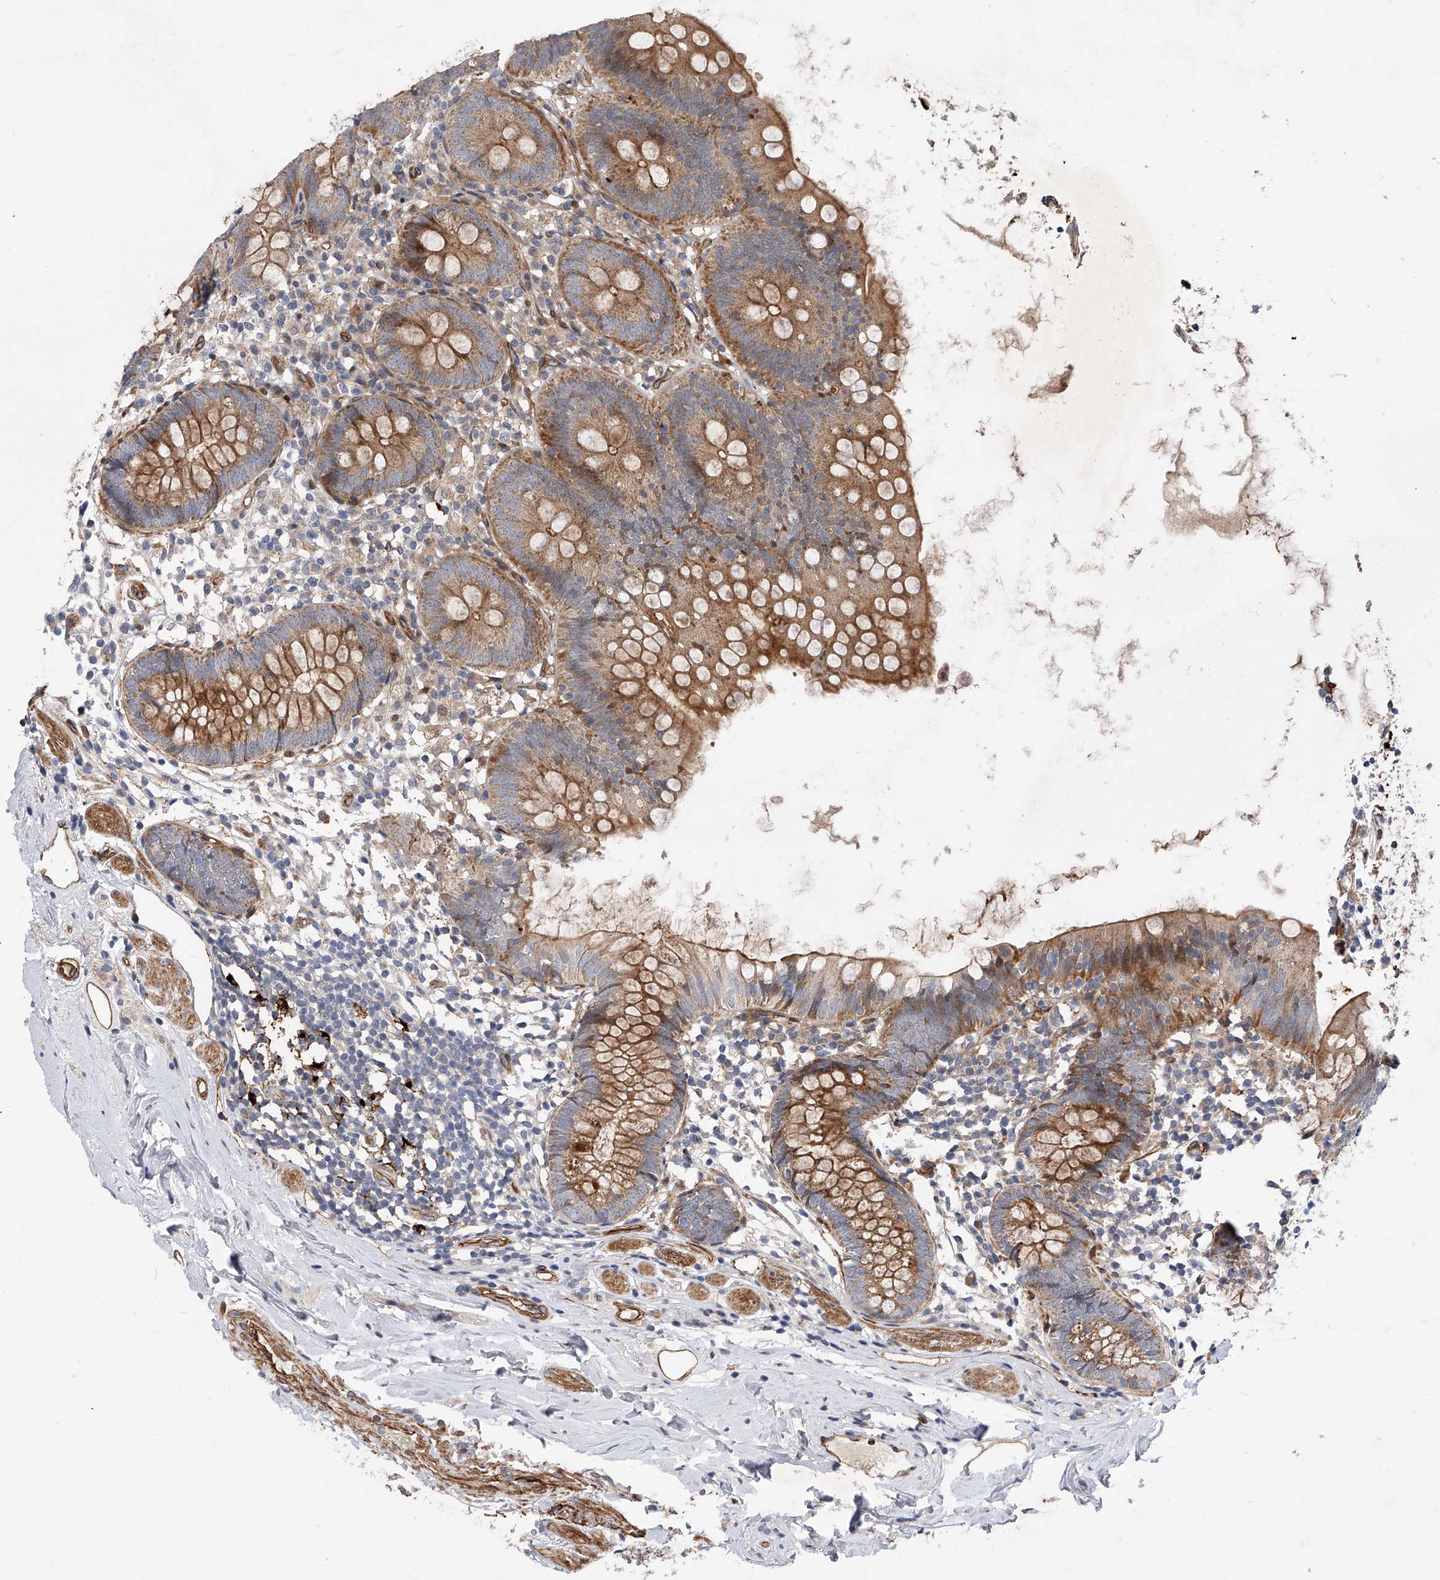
{"staining": {"intensity": "moderate", "quantity": "25%-75%", "location": "cytoplasmic/membranous,nuclear"}, "tissue": "appendix", "cell_type": "Glandular cells", "image_type": "normal", "snomed": [{"axis": "morphology", "description": "Normal tissue, NOS"}, {"axis": "topography", "description": "Appendix"}], "caption": "Protein analysis of benign appendix exhibits moderate cytoplasmic/membranous,nuclear expression in approximately 25%-75% of glandular cells. The staining is performed using DAB (3,3'-diaminobenzidine) brown chromogen to label protein expression. The nuclei are counter-stained blue using hematoxylin.", "gene": "PDSS2", "patient": {"sex": "female", "age": 62}}